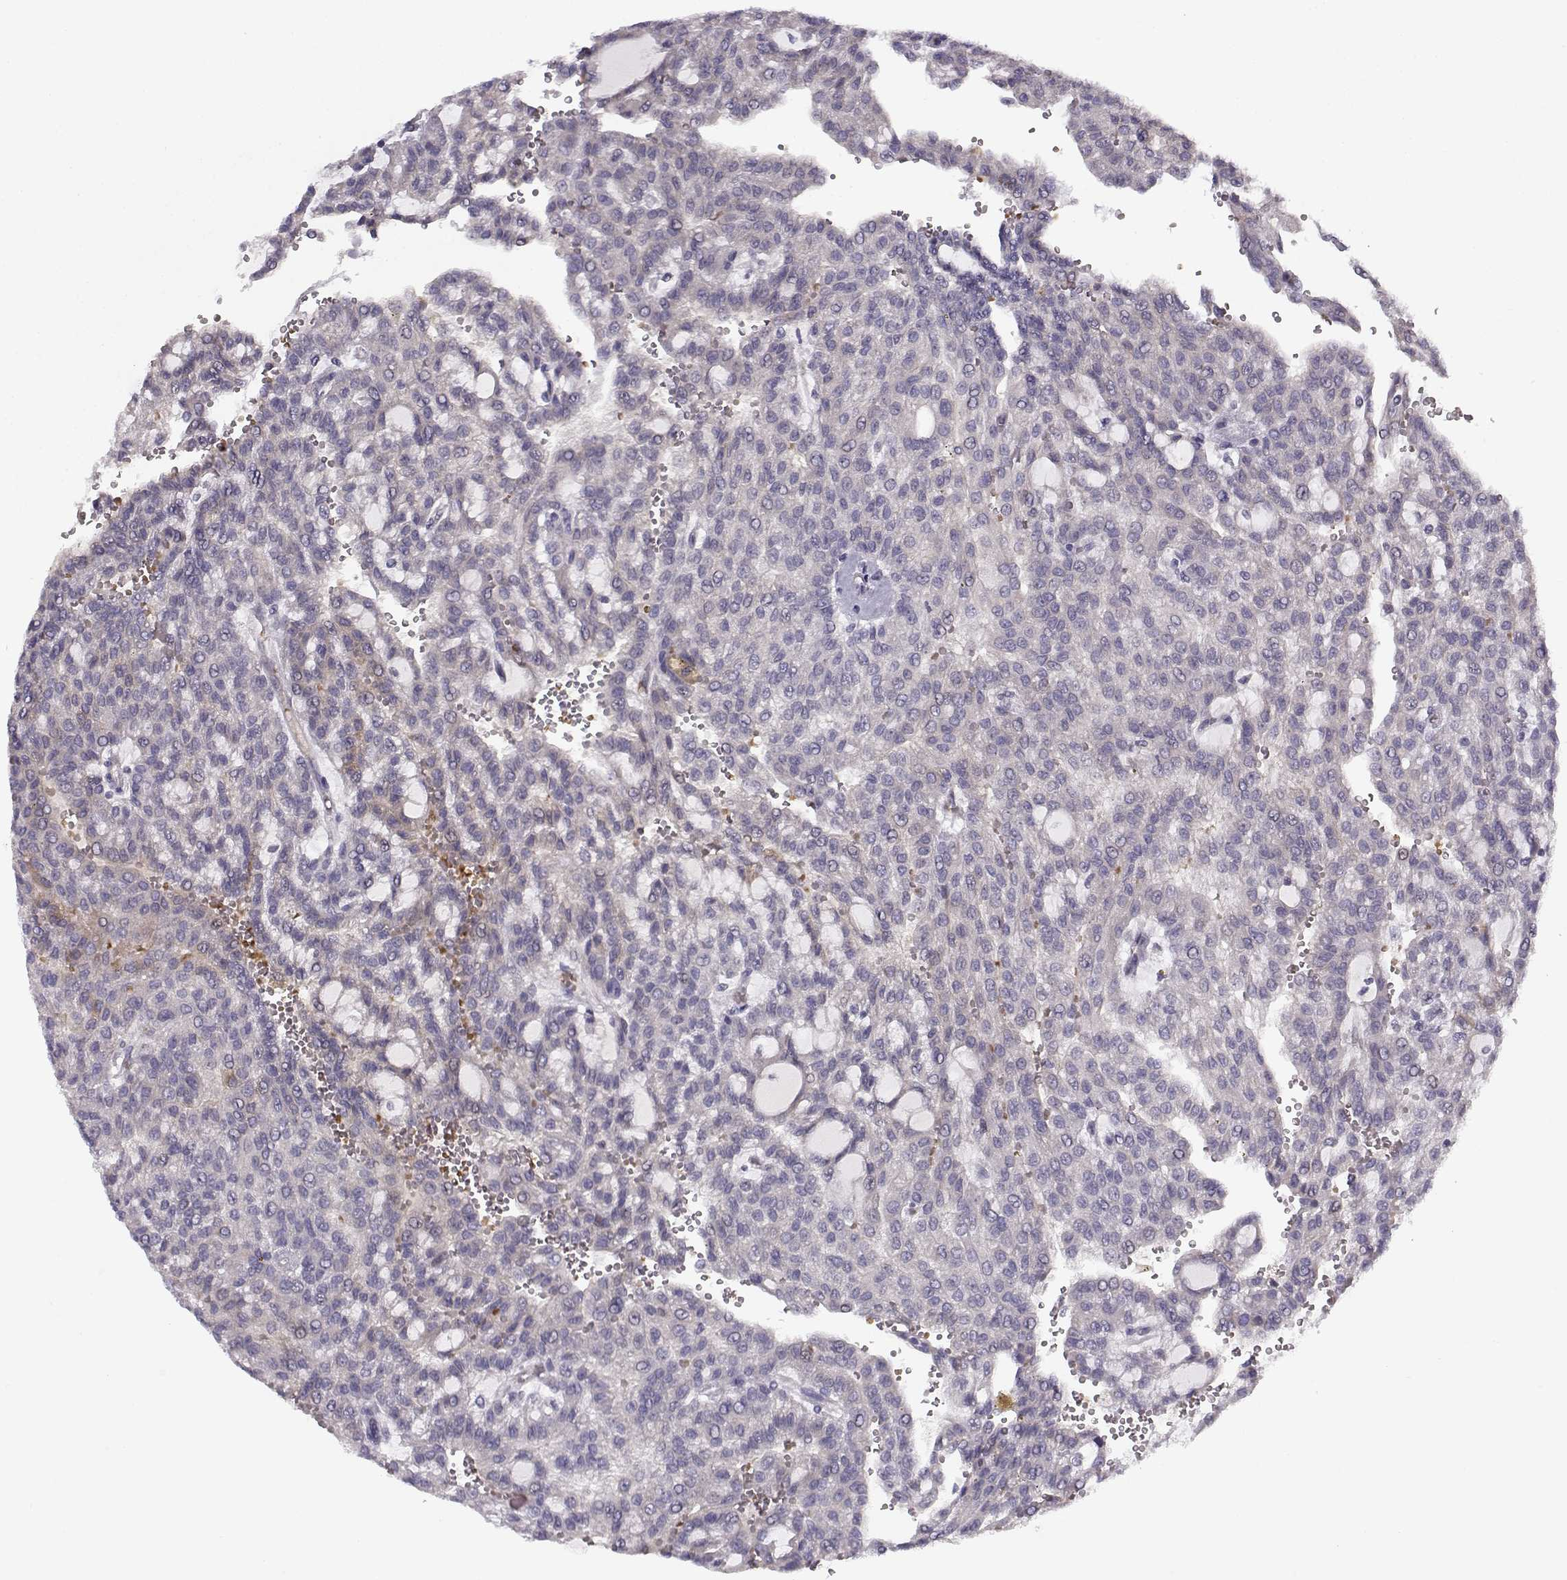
{"staining": {"intensity": "negative", "quantity": "none", "location": "none"}, "tissue": "renal cancer", "cell_type": "Tumor cells", "image_type": "cancer", "snomed": [{"axis": "morphology", "description": "Adenocarcinoma, NOS"}, {"axis": "topography", "description": "Kidney"}], "caption": "IHC micrograph of human renal cancer (adenocarcinoma) stained for a protein (brown), which demonstrates no staining in tumor cells.", "gene": "DDX25", "patient": {"sex": "male", "age": 63}}